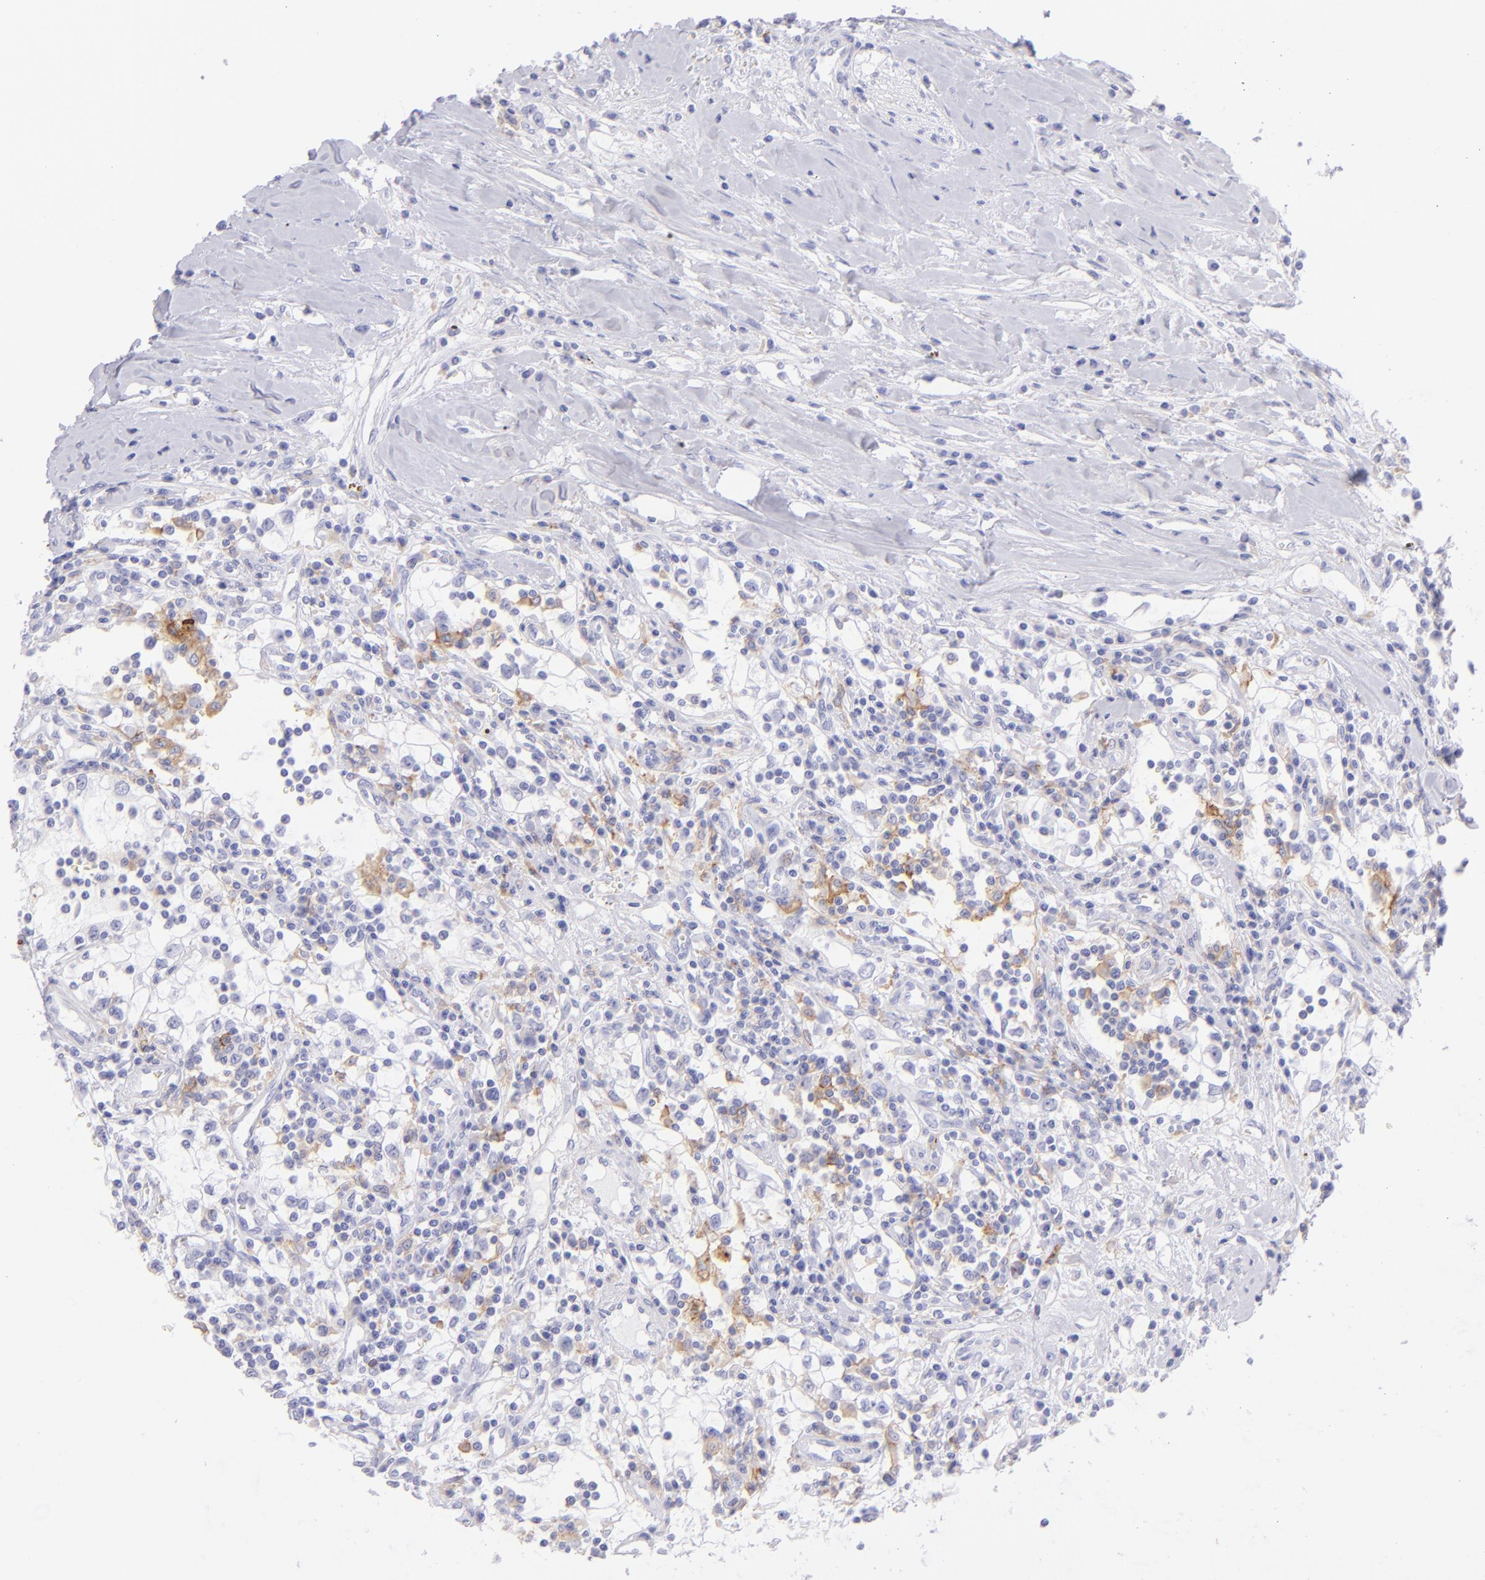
{"staining": {"intensity": "moderate", "quantity": "<25%", "location": "cytoplasmic/membranous"}, "tissue": "renal cancer", "cell_type": "Tumor cells", "image_type": "cancer", "snomed": [{"axis": "morphology", "description": "Adenocarcinoma, NOS"}, {"axis": "topography", "description": "Kidney"}], "caption": "Protein staining exhibits moderate cytoplasmic/membranous expression in approximately <25% of tumor cells in renal adenocarcinoma.", "gene": "CD72", "patient": {"sex": "male", "age": 82}}